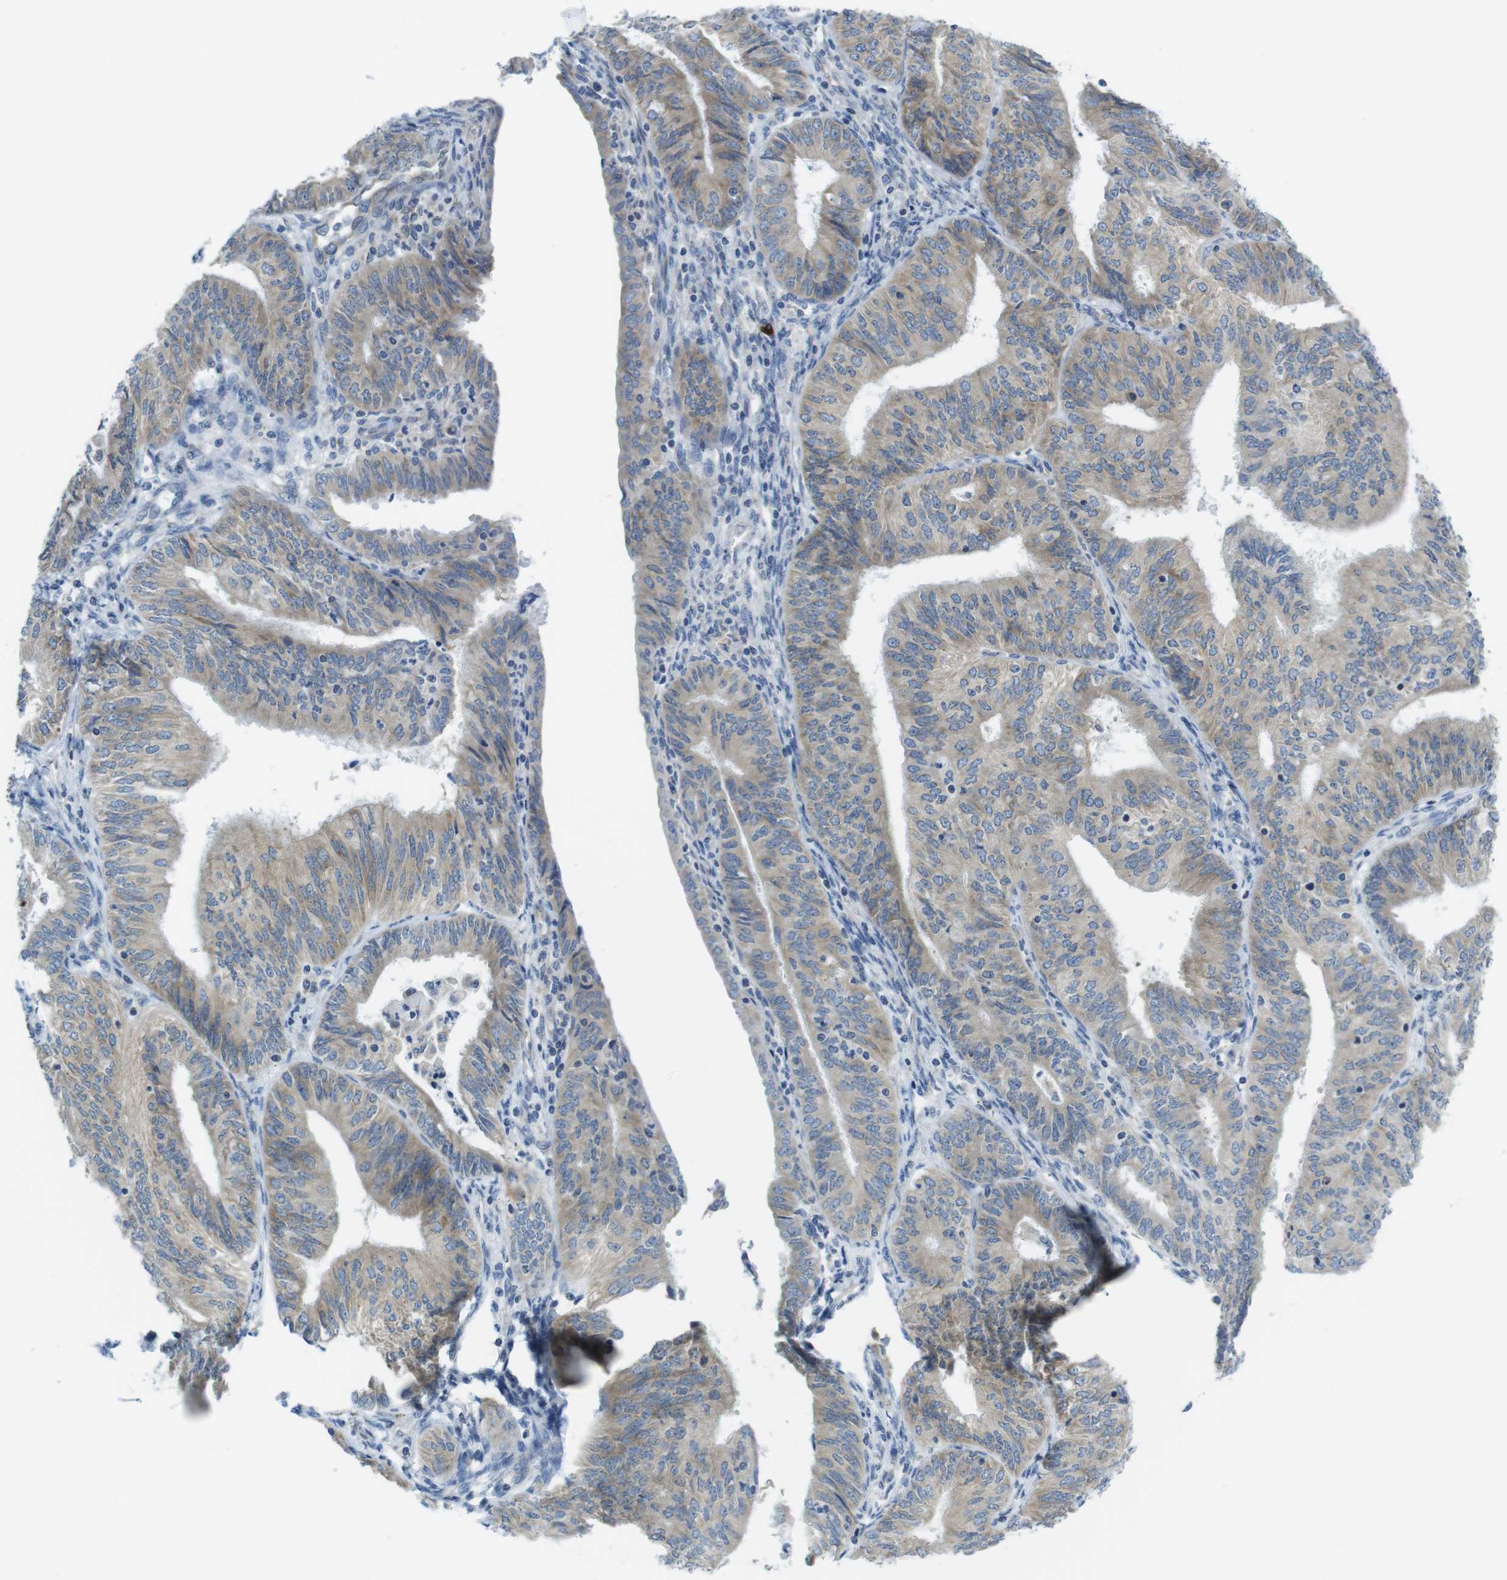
{"staining": {"intensity": "weak", "quantity": ">75%", "location": "cytoplasmic/membranous"}, "tissue": "endometrial cancer", "cell_type": "Tumor cells", "image_type": "cancer", "snomed": [{"axis": "morphology", "description": "Adenocarcinoma, NOS"}, {"axis": "topography", "description": "Endometrium"}], "caption": "Adenocarcinoma (endometrial) stained with a protein marker exhibits weak staining in tumor cells.", "gene": "CLPTM1L", "patient": {"sex": "female", "age": 58}}